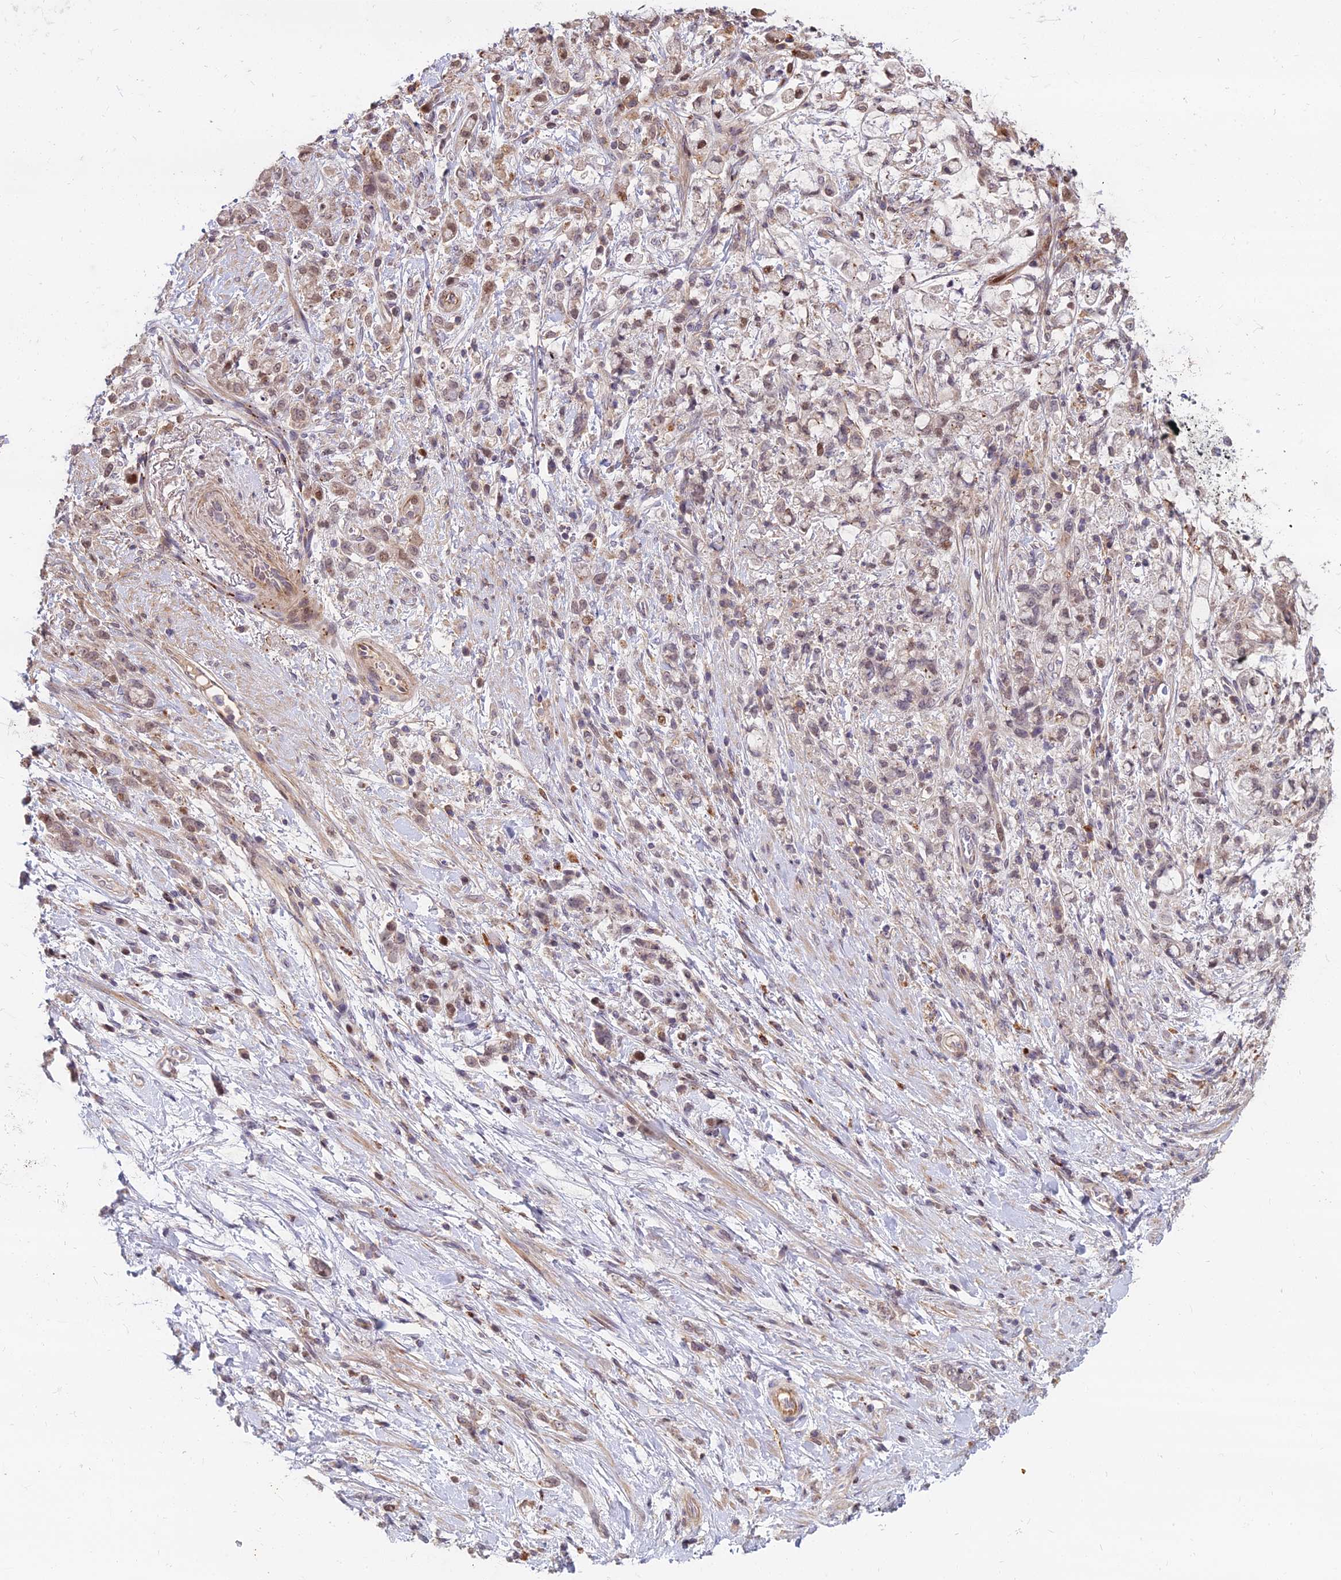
{"staining": {"intensity": "weak", "quantity": "25%-75%", "location": "nuclear"}, "tissue": "stomach cancer", "cell_type": "Tumor cells", "image_type": "cancer", "snomed": [{"axis": "morphology", "description": "Adenocarcinoma, NOS"}, {"axis": "topography", "description": "Stomach"}], "caption": "This is an image of immunohistochemistry (IHC) staining of stomach adenocarcinoma, which shows weak positivity in the nuclear of tumor cells.", "gene": "GLYATL3", "patient": {"sex": "female", "age": 60}}